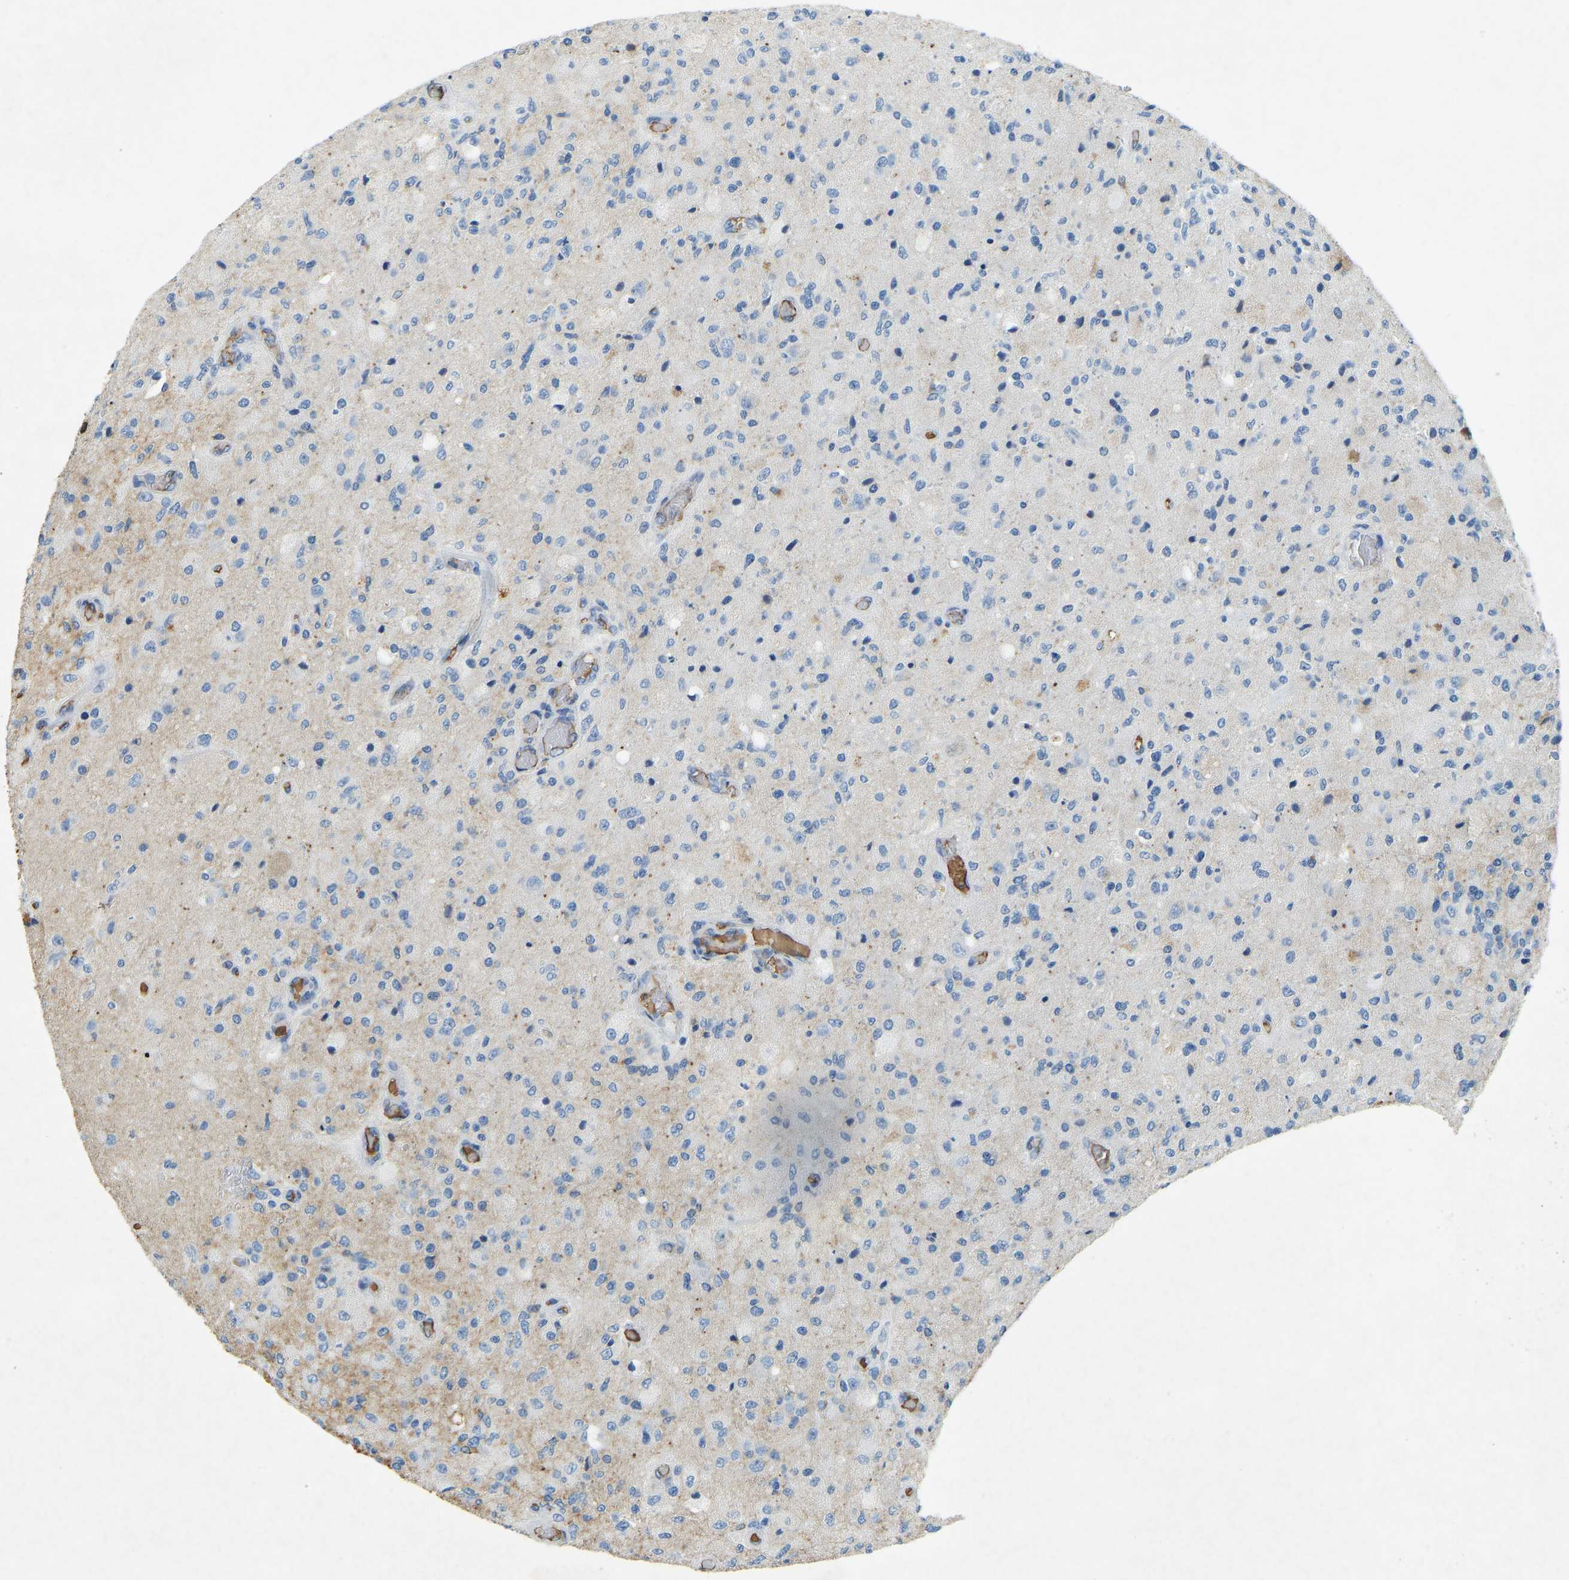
{"staining": {"intensity": "negative", "quantity": "none", "location": "none"}, "tissue": "glioma", "cell_type": "Tumor cells", "image_type": "cancer", "snomed": [{"axis": "morphology", "description": "Normal tissue, NOS"}, {"axis": "morphology", "description": "Glioma, malignant, High grade"}, {"axis": "topography", "description": "Cerebral cortex"}], "caption": "IHC histopathology image of glioma stained for a protein (brown), which reveals no positivity in tumor cells.", "gene": "THBS4", "patient": {"sex": "male", "age": 77}}